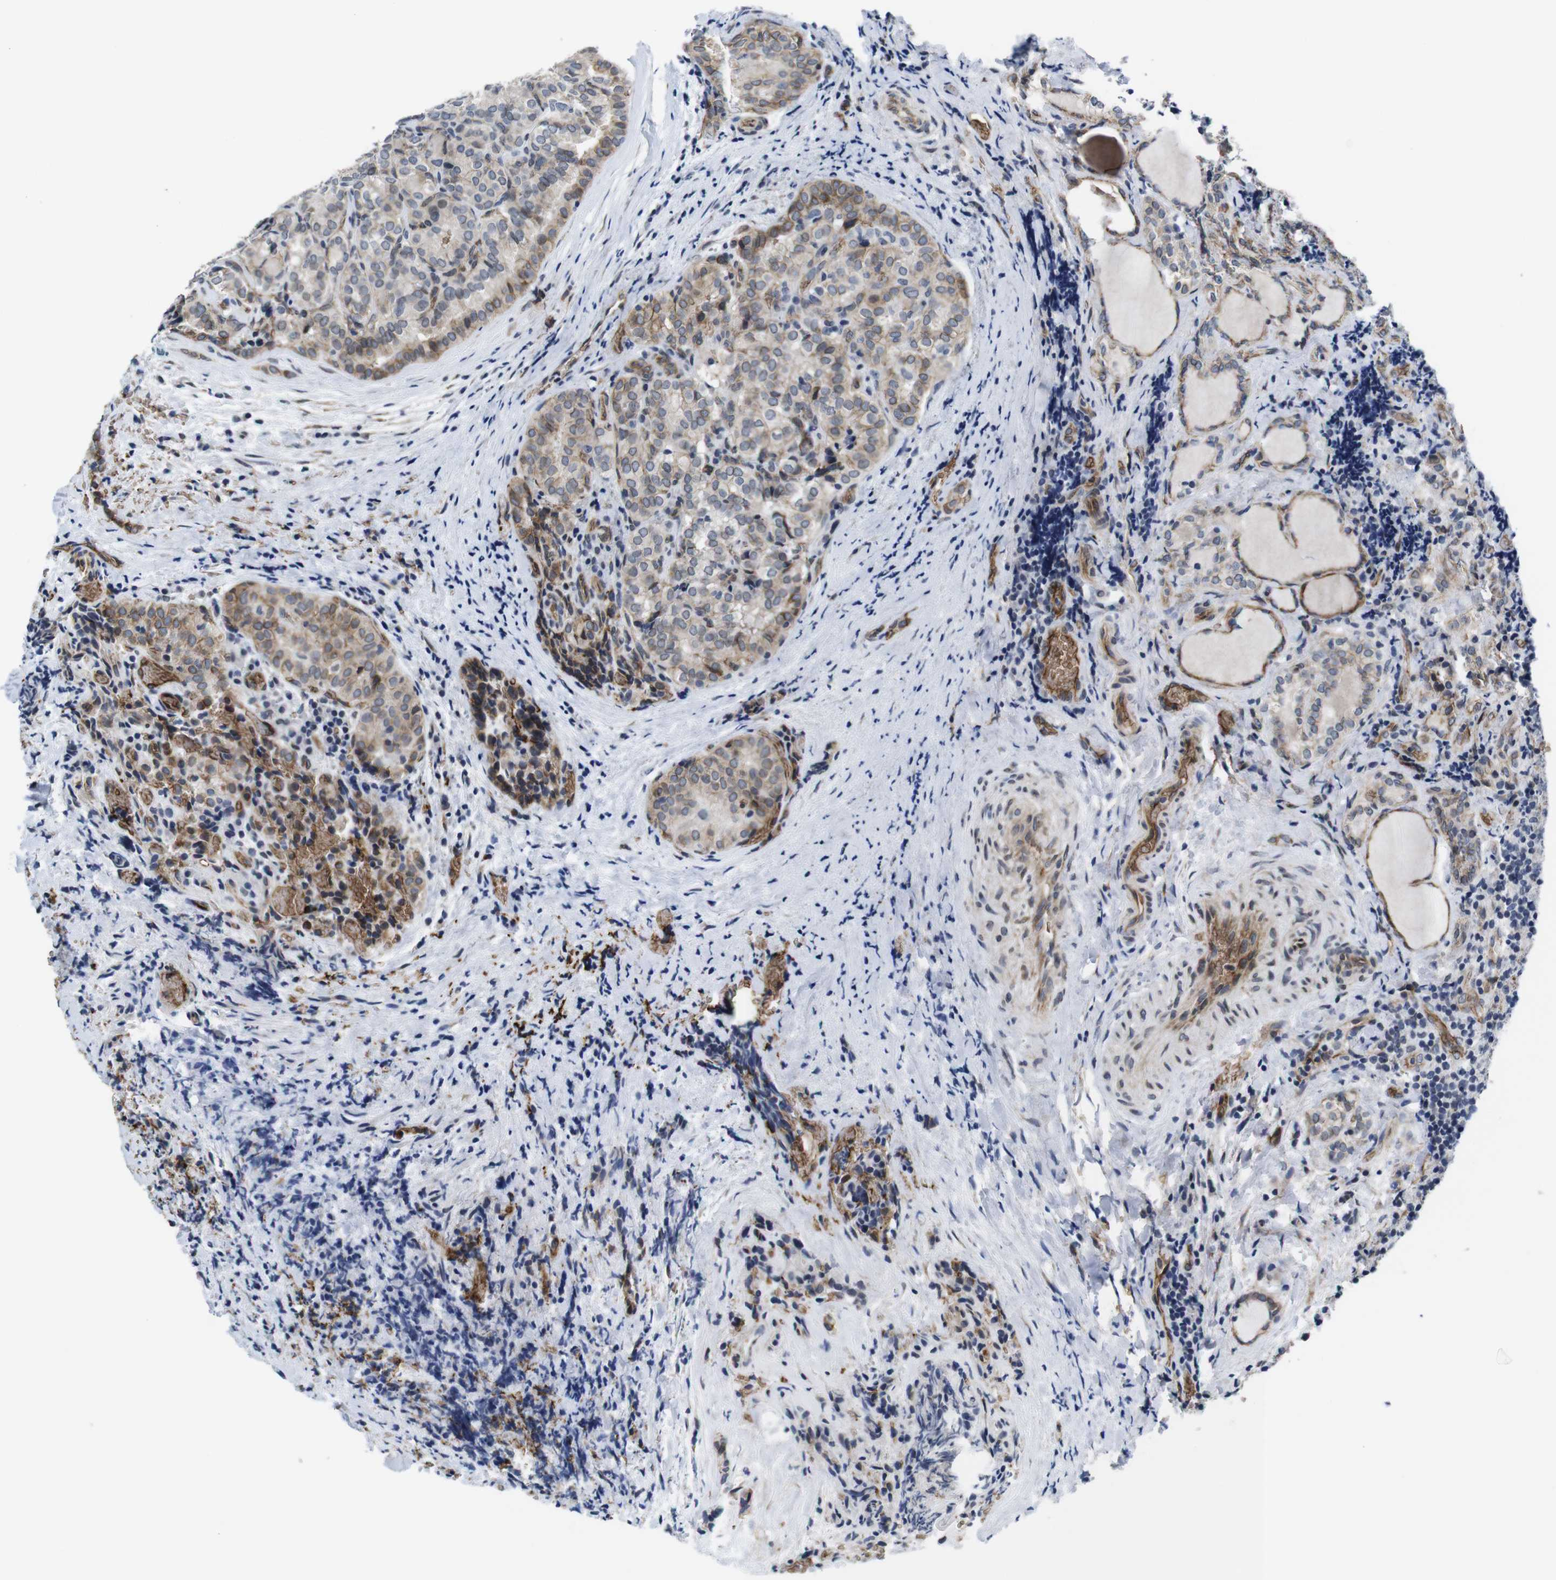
{"staining": {"intensity": "weak", "quantity": ">75%", "location": "cytoplasmic/membranous"}, "tissue": "thyroid cancer", "cell_type": "Tumor cells", "image_type": "cancer", "snomed": [{"axis": "morphology", "description": "Normal tissue, NOS"}, {"axis": "morphology", "description": "Papillary adenocarcinoma, NOS"}, {"axis": "topography", "description": "Thyroid gland"}], "caption": "Weak cytoplasmic/membranous protein staining is present in approximately >75% of tumor cells in thyroid cancer (papillary adenocarcinoma).", "gene": "SOCS3", "patient": {"sex": "female", "age": 30}}